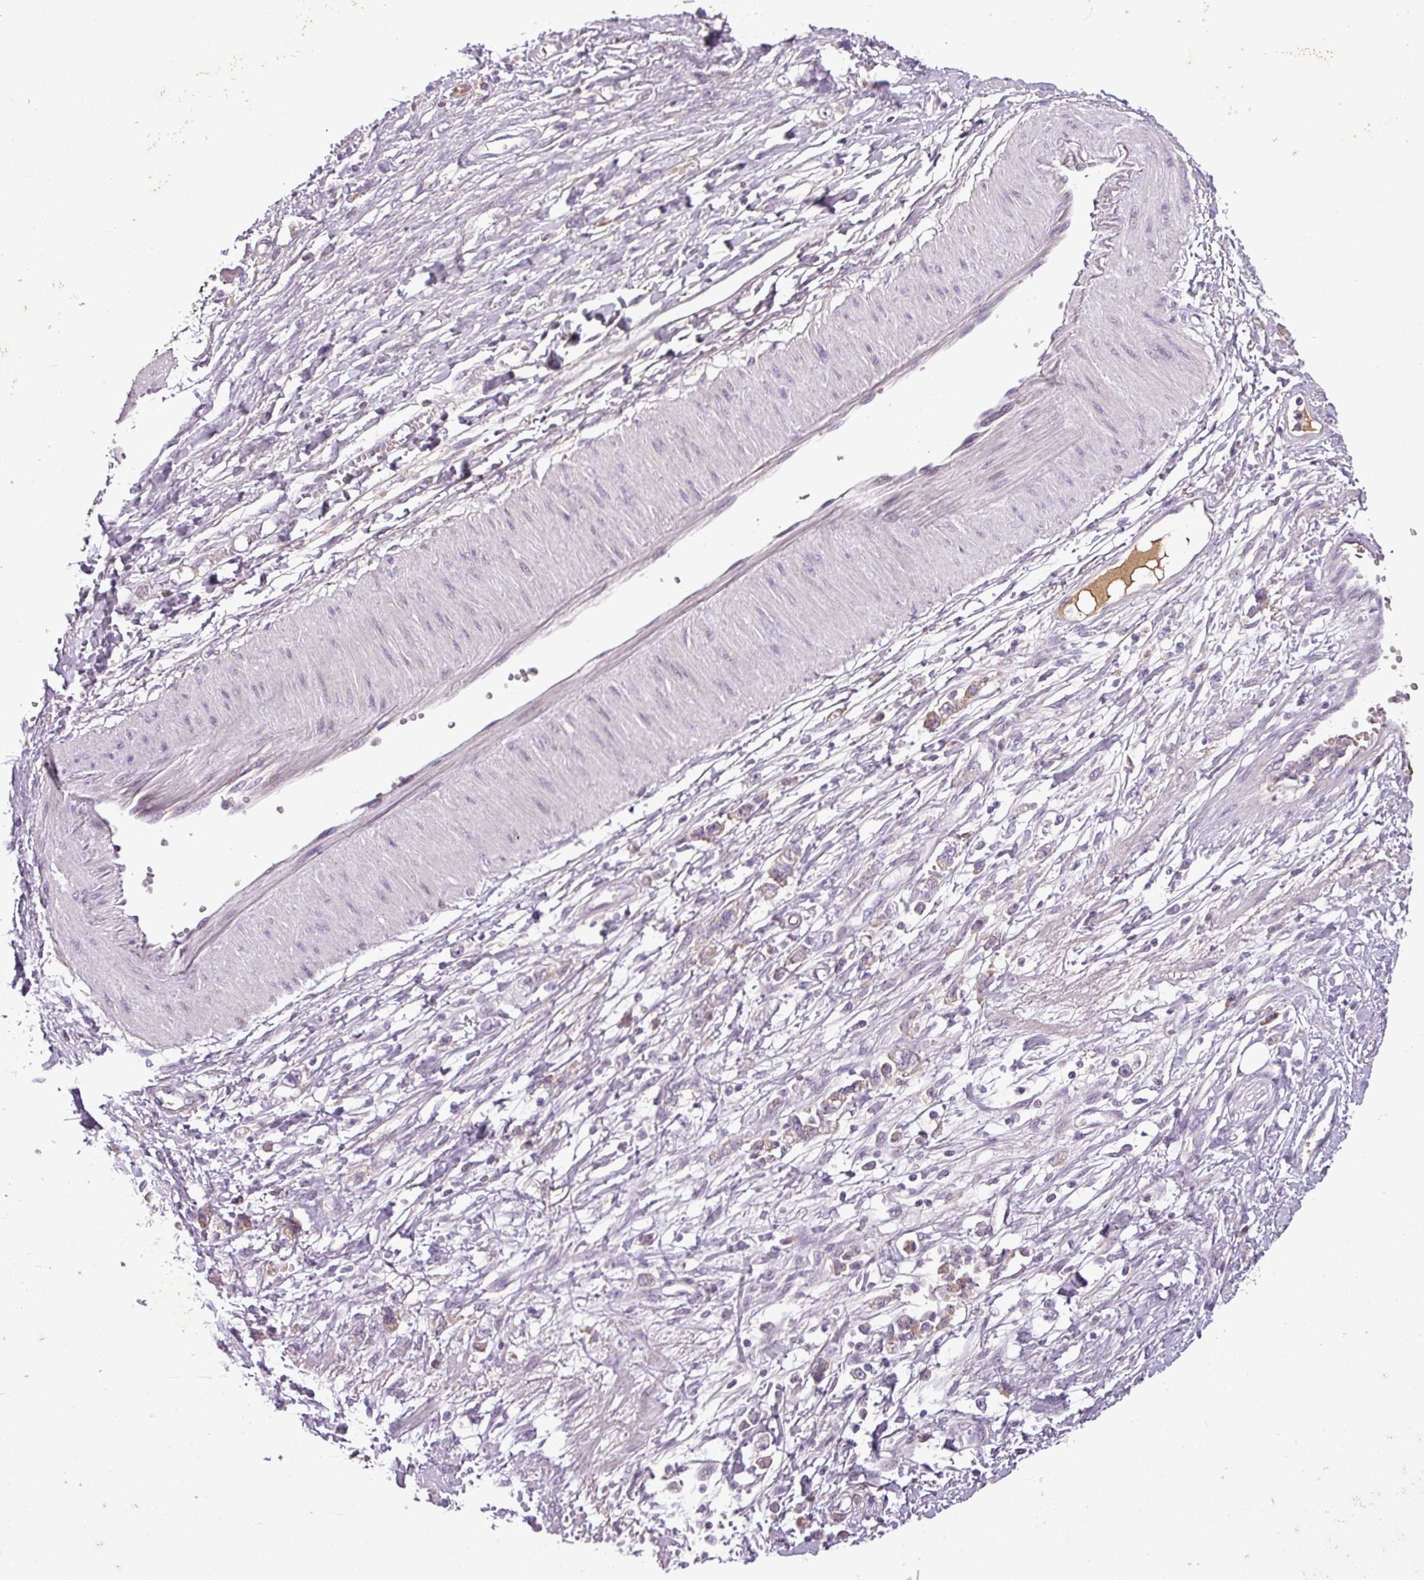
{"staining": {"intensity": "weak", "quantity": "<25%", "location": "cytoplasmic/membranous"}, "tissue": "stomach cancer", "cell_type": "Tumor cells", "image_type": "cancer", "snomed": [{"axis": "morphology", "description": "Adenocarcinoma, NOS"}, {"axis": "topography", "description": "Stomach"}], "caption": "There is no significant positivity in tumor cells of stomach cancer (adenocarcinoma).", "gene": "C4B", "patient": {"sex": "female", "age": 76}}